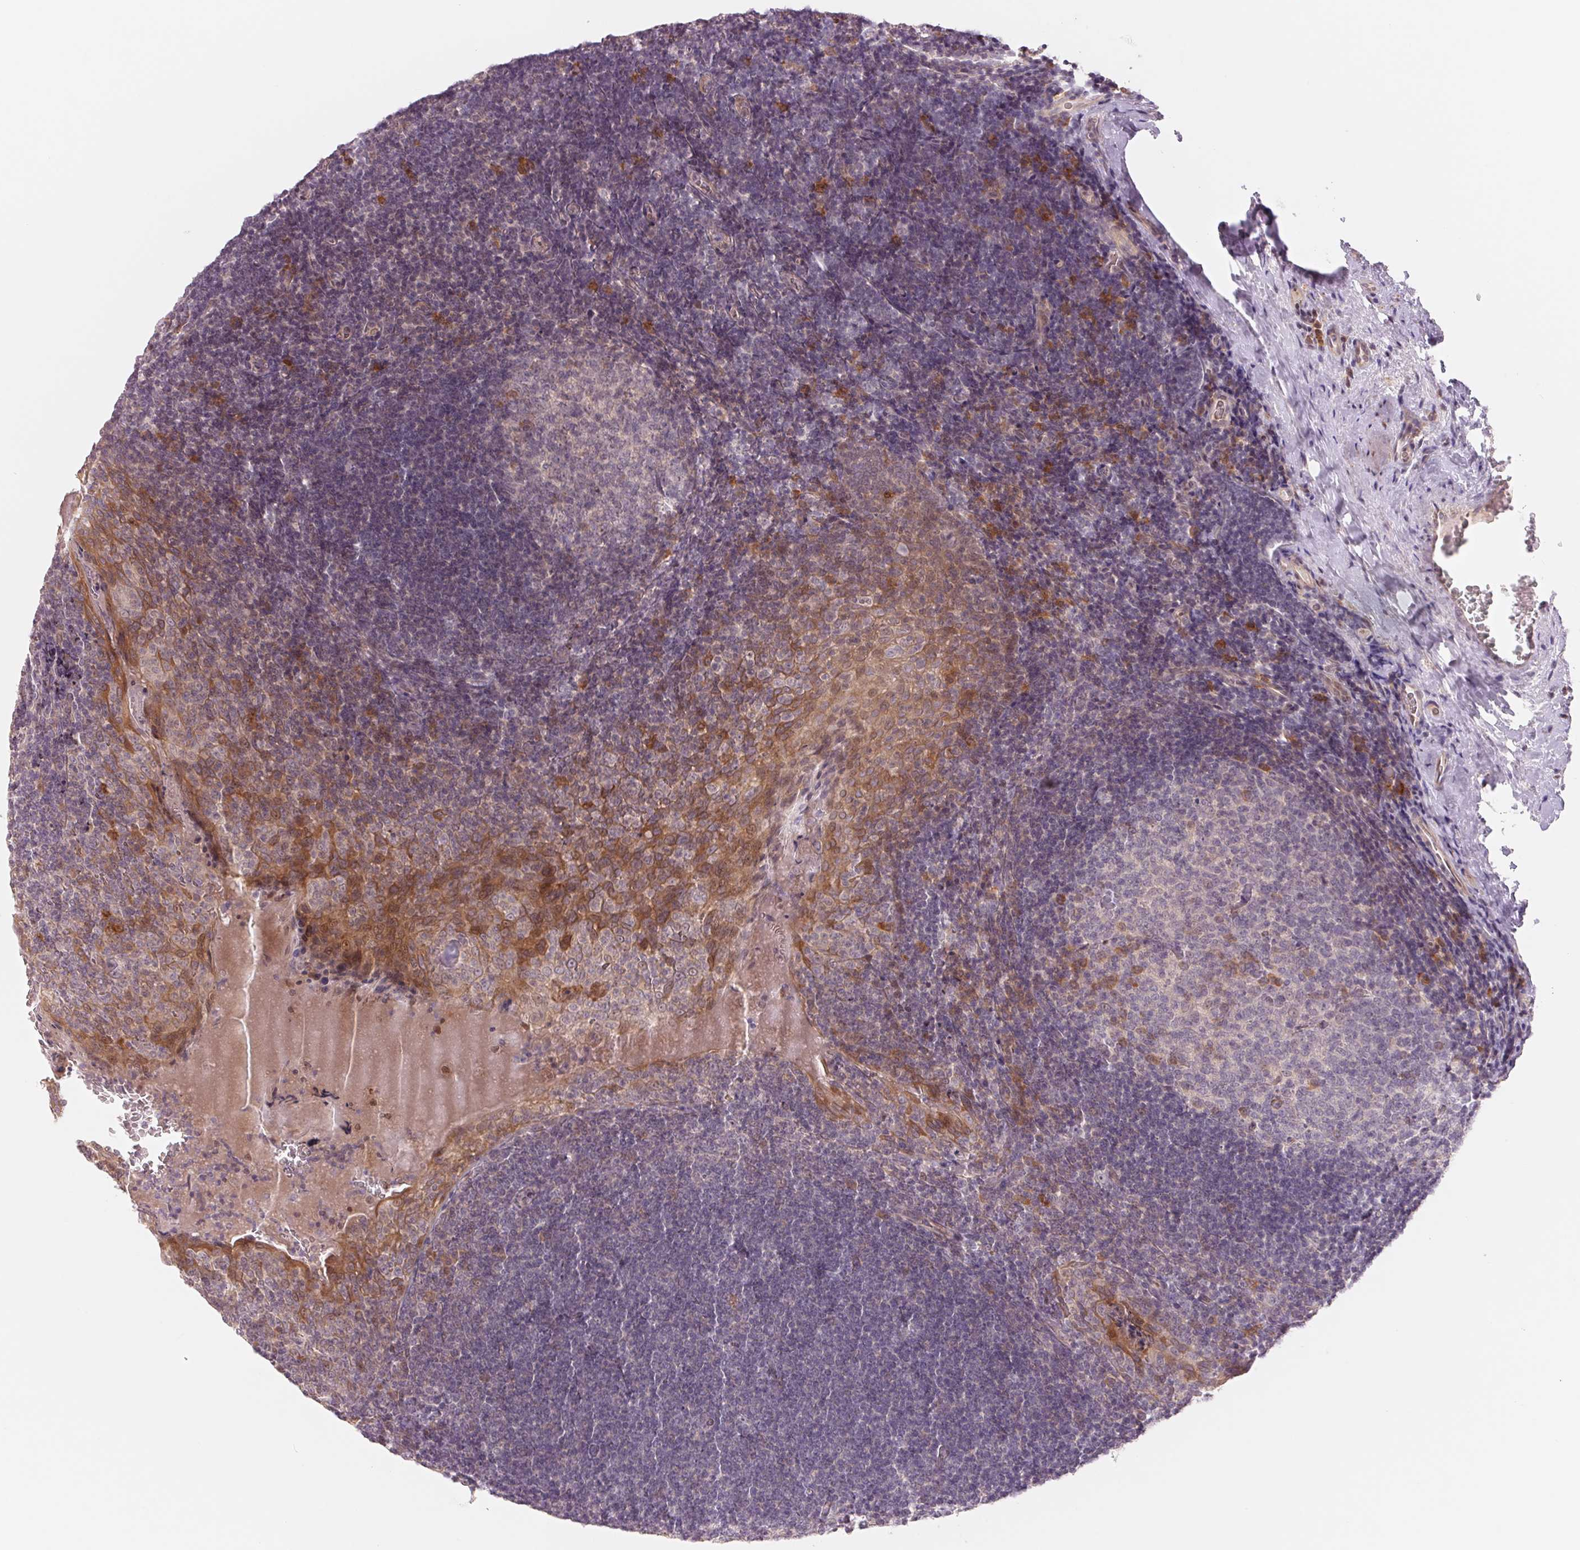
{"staining": {"intensity": "weak", "quantity": "<25%", "location": "cytoplasmic/membranous"}, "tissue": "tonsil", "cell_type": "Germinal center cells", "image_type": "normal", "snomed": [{"axis": "morphology", "description": "Normal tissue, NOS"}, {"axis": "morphology", "description": "Inflammation, NOS"}, {"axis": "topography", "description": "Tonsil"}], "caption": "Human tonsil stained for a protein using IHC displays no staining in germinal center cells.", "gene": "DENND2C", "patient": {"sex": "female", "age": 31}}